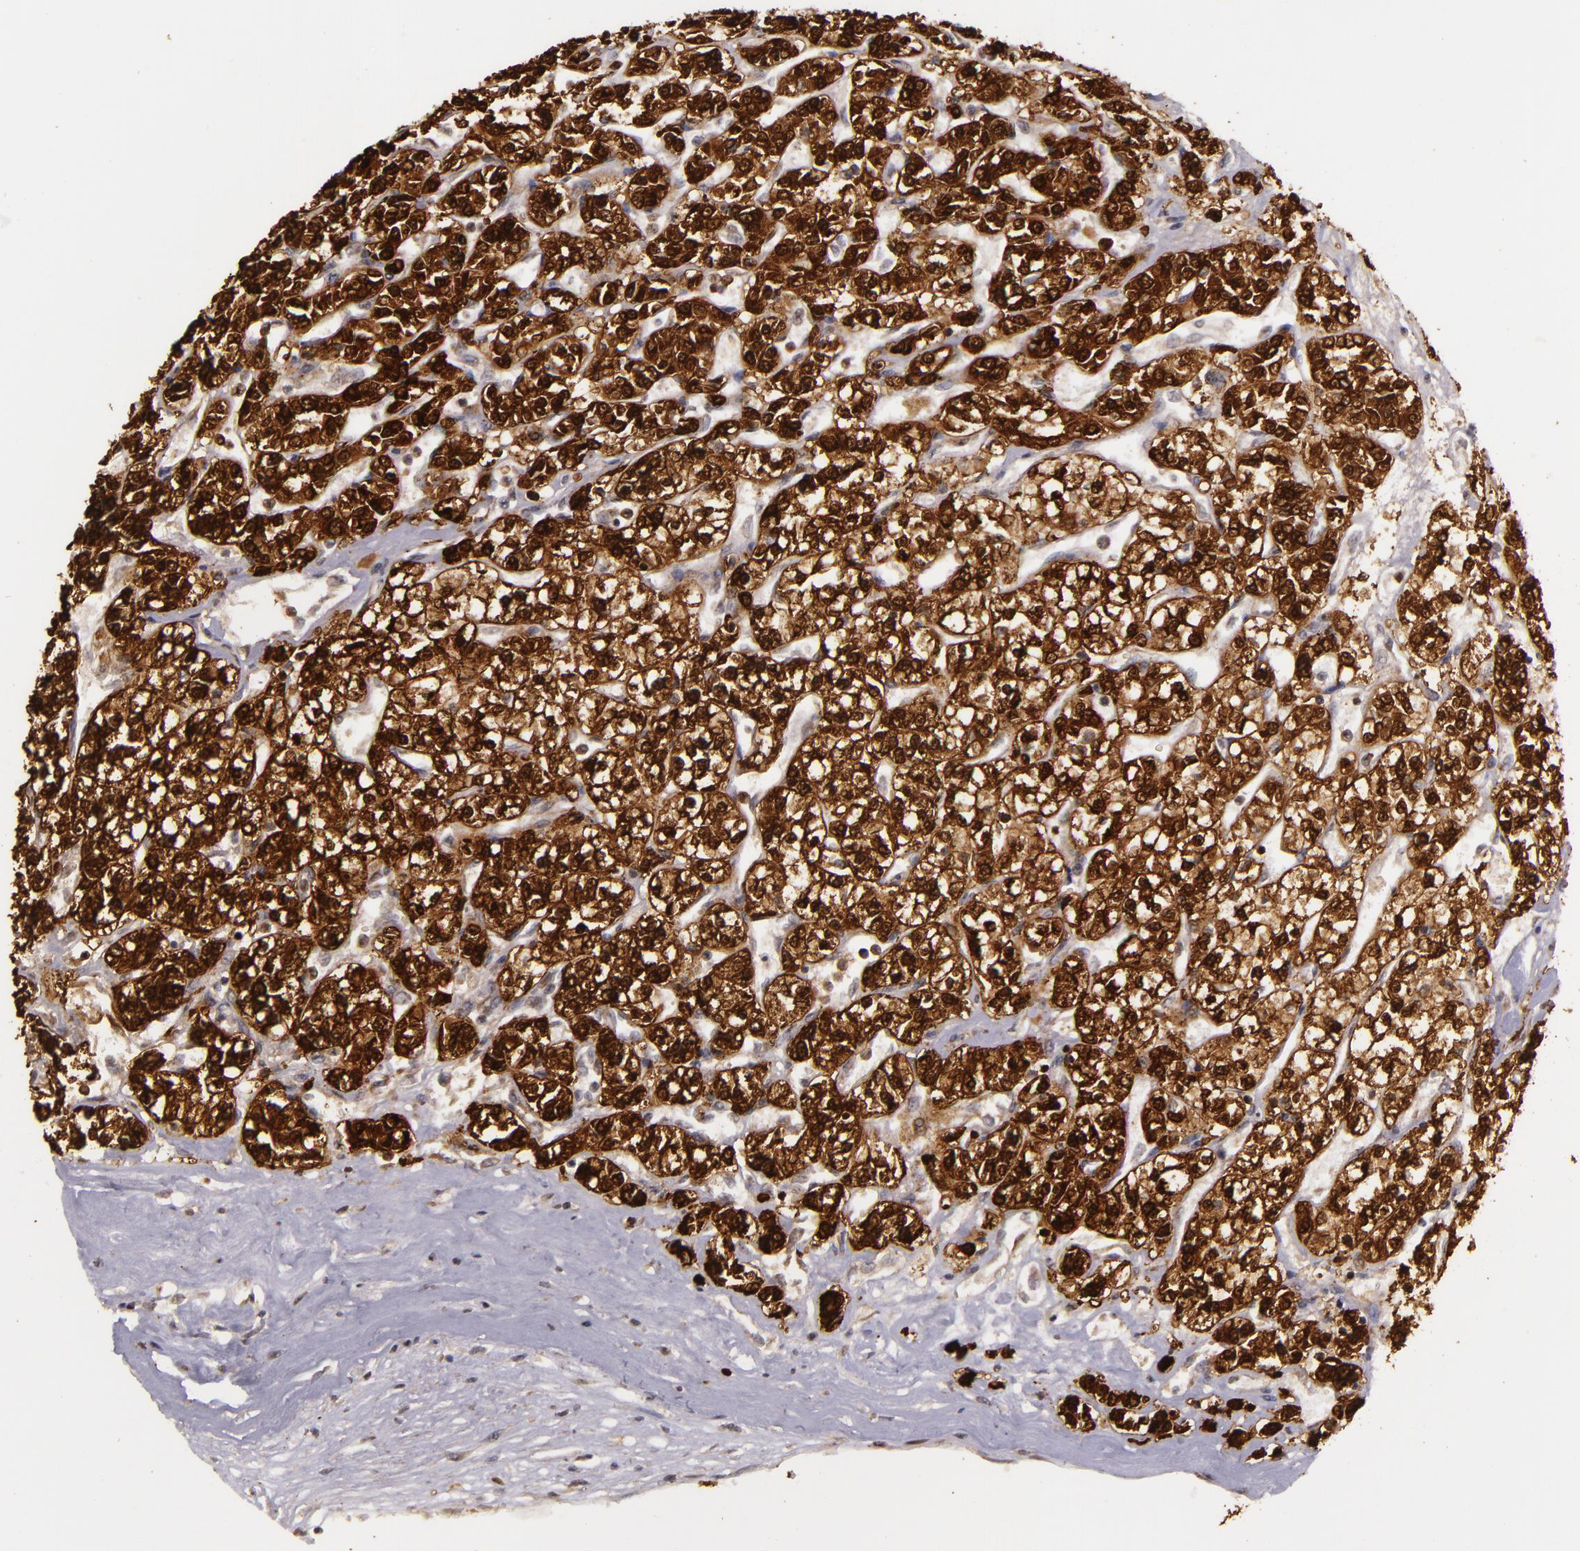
{"staining": {"intensity": "strong", "quantity": ">75%", "location": "cytoplasmic/membranous"}, "tissue": "renal cancer", "cell_type": "Tumor cells", "image_type": "cancer", "snomed": [{"axis": "morphology", "description": "Adenocarcinoma, NOS"}, {"axis": "topography", "description": "Kidney"}], "caption": "Immunohistochemical staining of adenocarcinoma (renal) displays strong cytoplasmic/membranous protein positivity in approximately >75% of tumor cells. Immunohistochemistry (ihc) stains the protein in brown and the nuclei are stained blue.", "gene": "SLC9A3R1", "patient": {"sex": "female", "age": 76}}